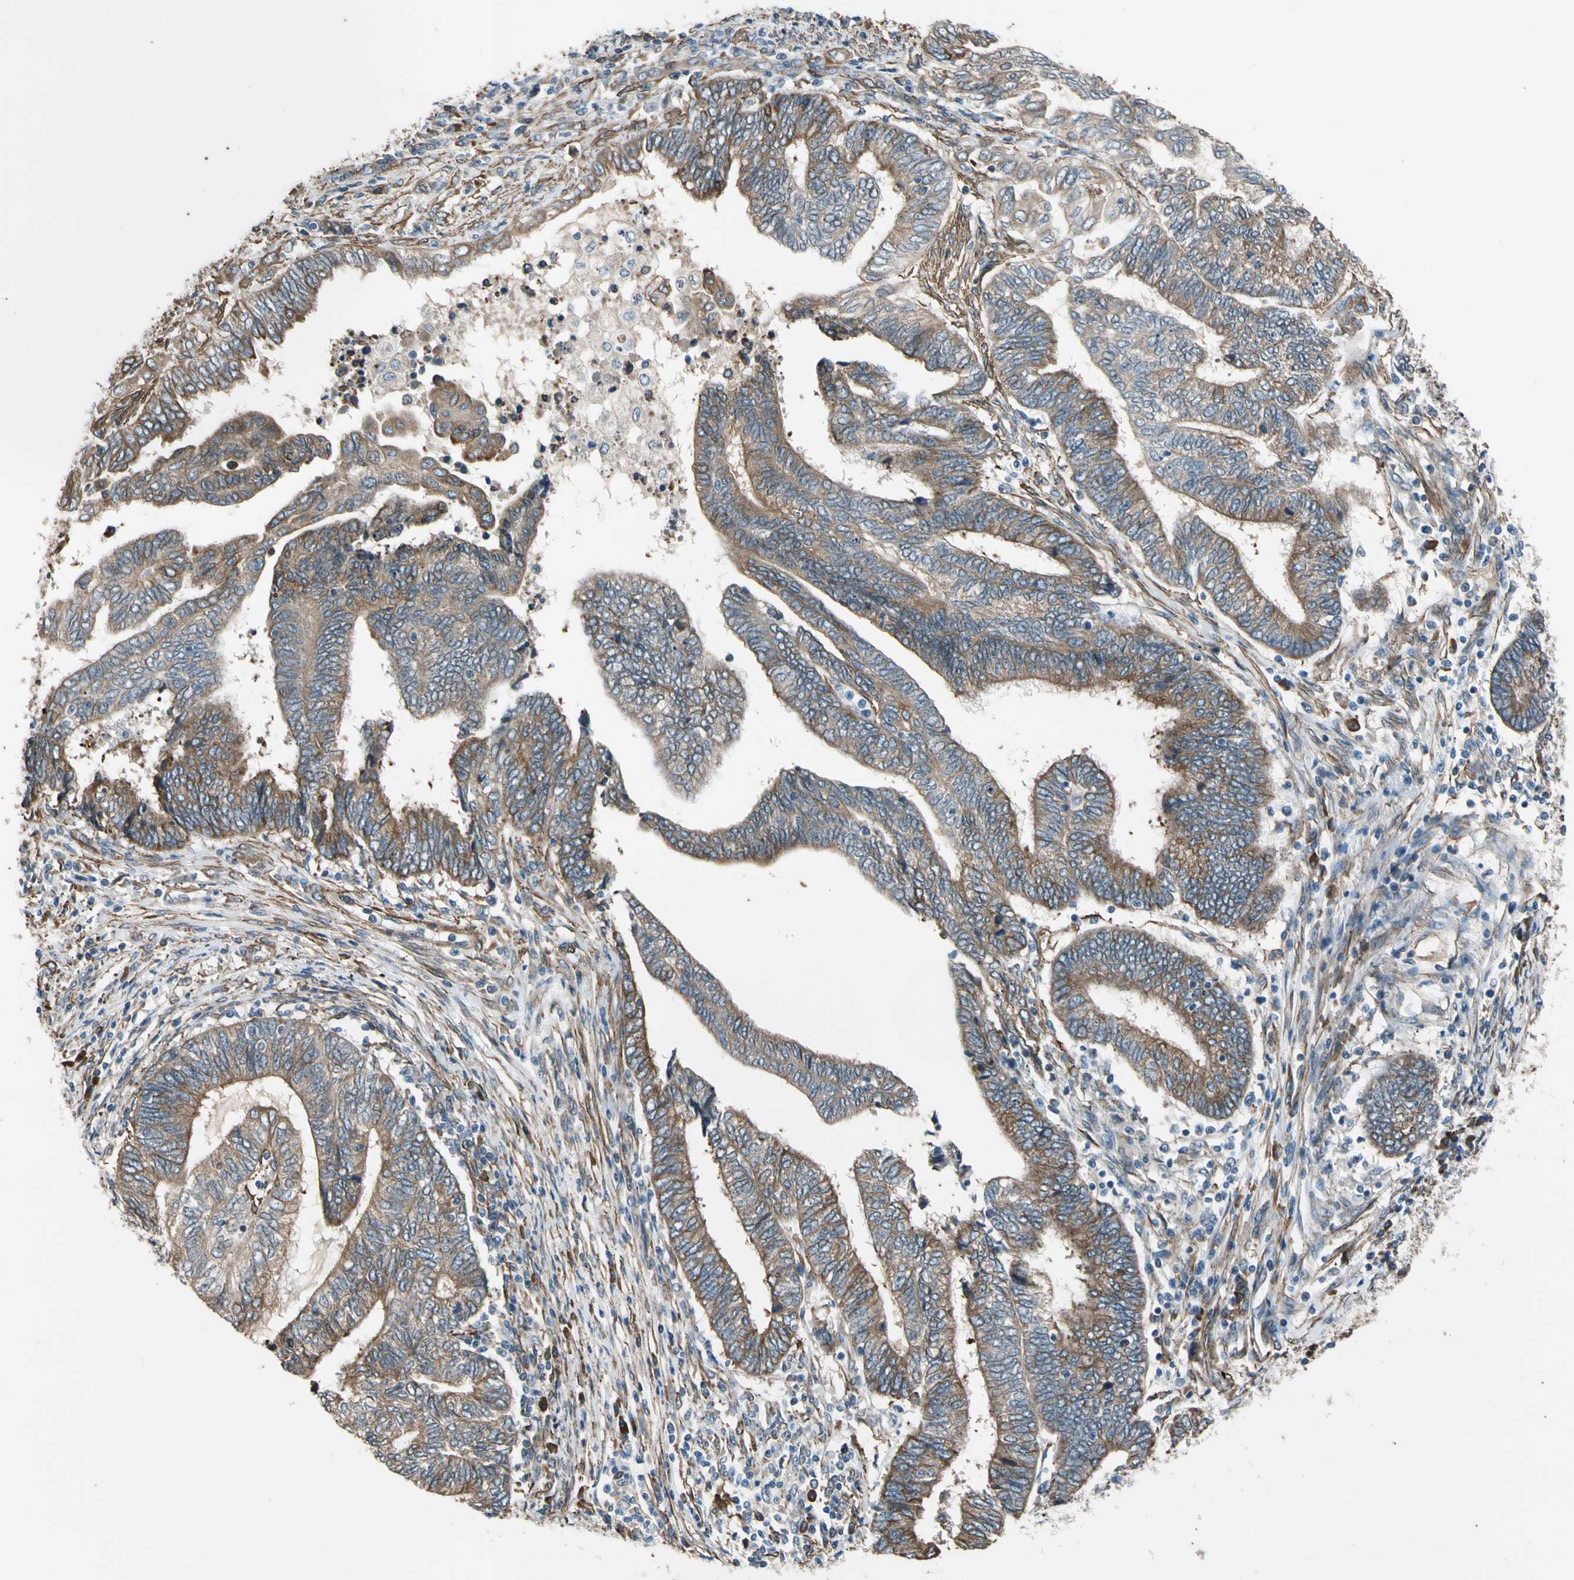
{"staining": {"intensity": "strong", "quantity": ">75%", "location": "cytoplasmic/membranous"}, "tissue": "endometrial cancer", "cell_type": "Tumor cells", "image_type": "cancer", "snomed": [{"axis": "morphology", "description": "Adenocarcinoma, NOS"}, {"axis": "topography", "description": "Uterus"}, {"axis": "topography", "description": "Endometrium"}], "caption": "This is an image of IHC staining of adenocarcinoma (endometrial), which shows strong expression in the cytoplasmic/membranous of tumor cells.", "gene": "LIMK2", "patient": {"sex": "female", "age": 70}}